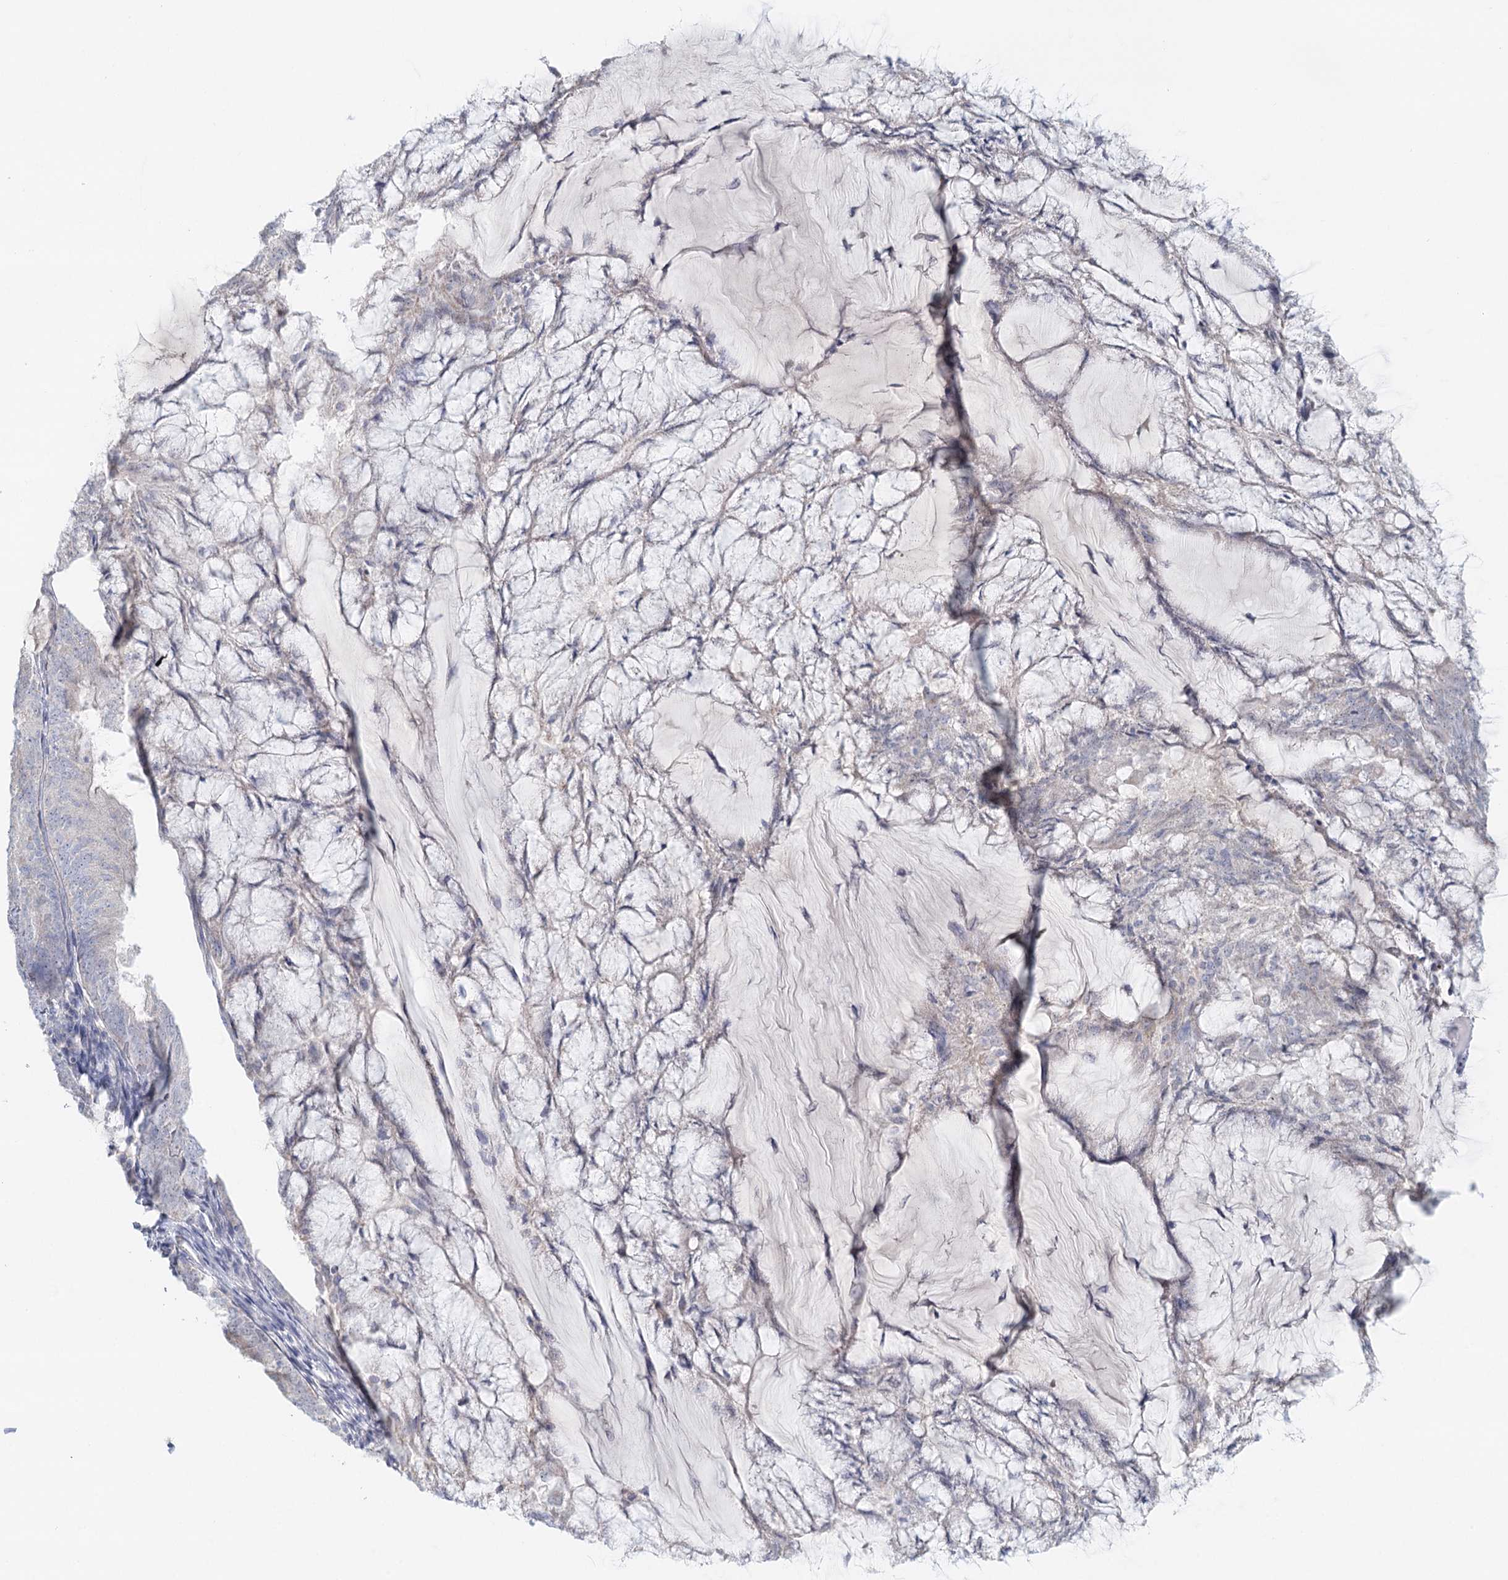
{"staining": {"intensity": "negative", "quantity": "none", "location": "none"}, "tissue": "endometrial cancer", "cell_type": "Tumor cells", "image_type": "cancer", "snomed": [{"axis": "morphology", "description": "Adenocarcinoma, NOS"}, {"axis": "topography", "description": "Endometrium"}], "caption": "A high-resolution photomicrograph shows immunohistochemistry staining of endometrial cancer, which shows no significant positivity in tumor cells. The staining was performed using DAB (3,3'-diaminobenzidine) to visualize the protein expression in brown, while the nuclei were stained in blue with hematoxylin (Magnification: 20x).", "gene": "PSAPL1", "patient": {"sex": "female", "age": 81}}